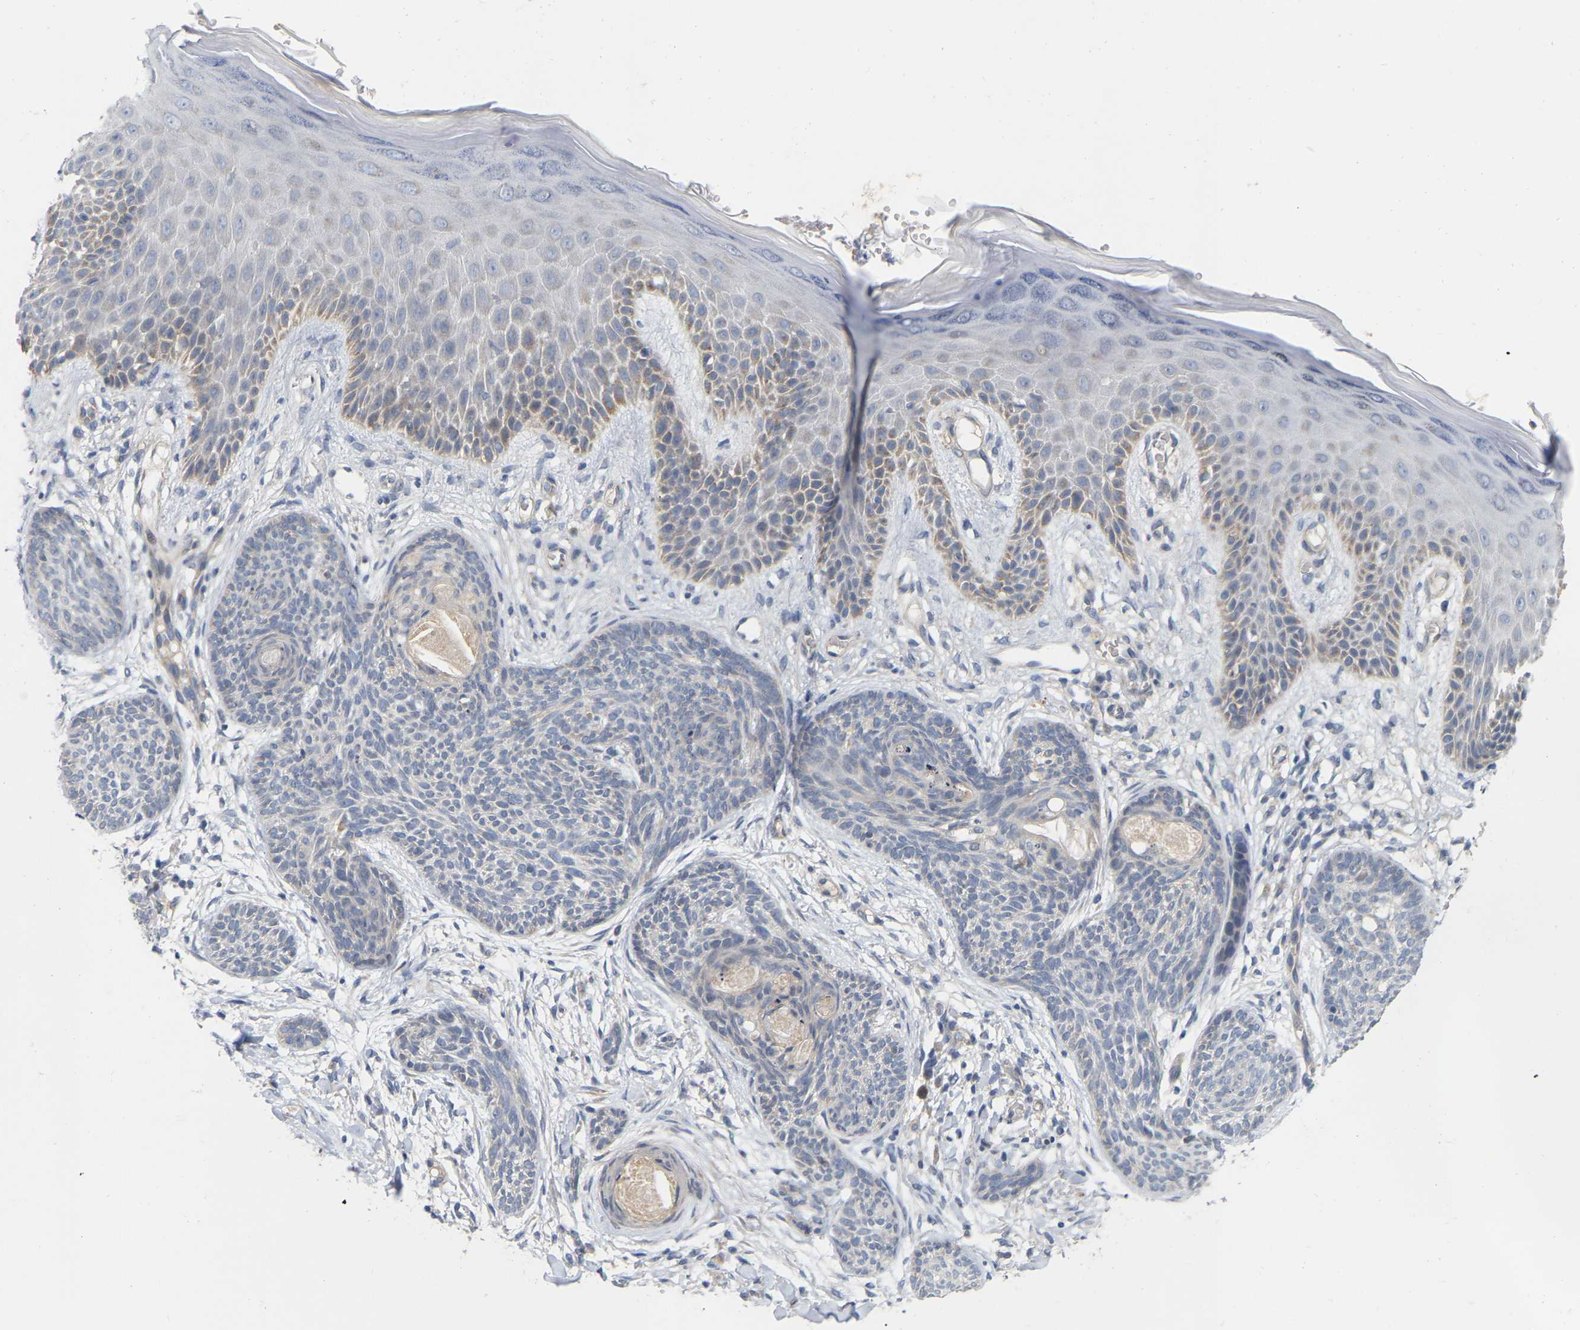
{"staining": {"intensity": "negative", "quantity": "none", "location": "none"}, "tissue": "skin cancer", "cell_type": "Tumor cells", "image_type": "cancer", "snomed": [{"axis": "morphology", "description": "Basal cell carcinoma"}, {"axis": "topography", "description": "Skin"}], "caption": "There is no significant positivity in tumor cells of skin cancer (basal cell carcinoma). (DAB (3,3'-diaminobenzidine) IHC, high magnification).", "gene": "SSH1", "patient": {"sex": "female", "age": 59}}